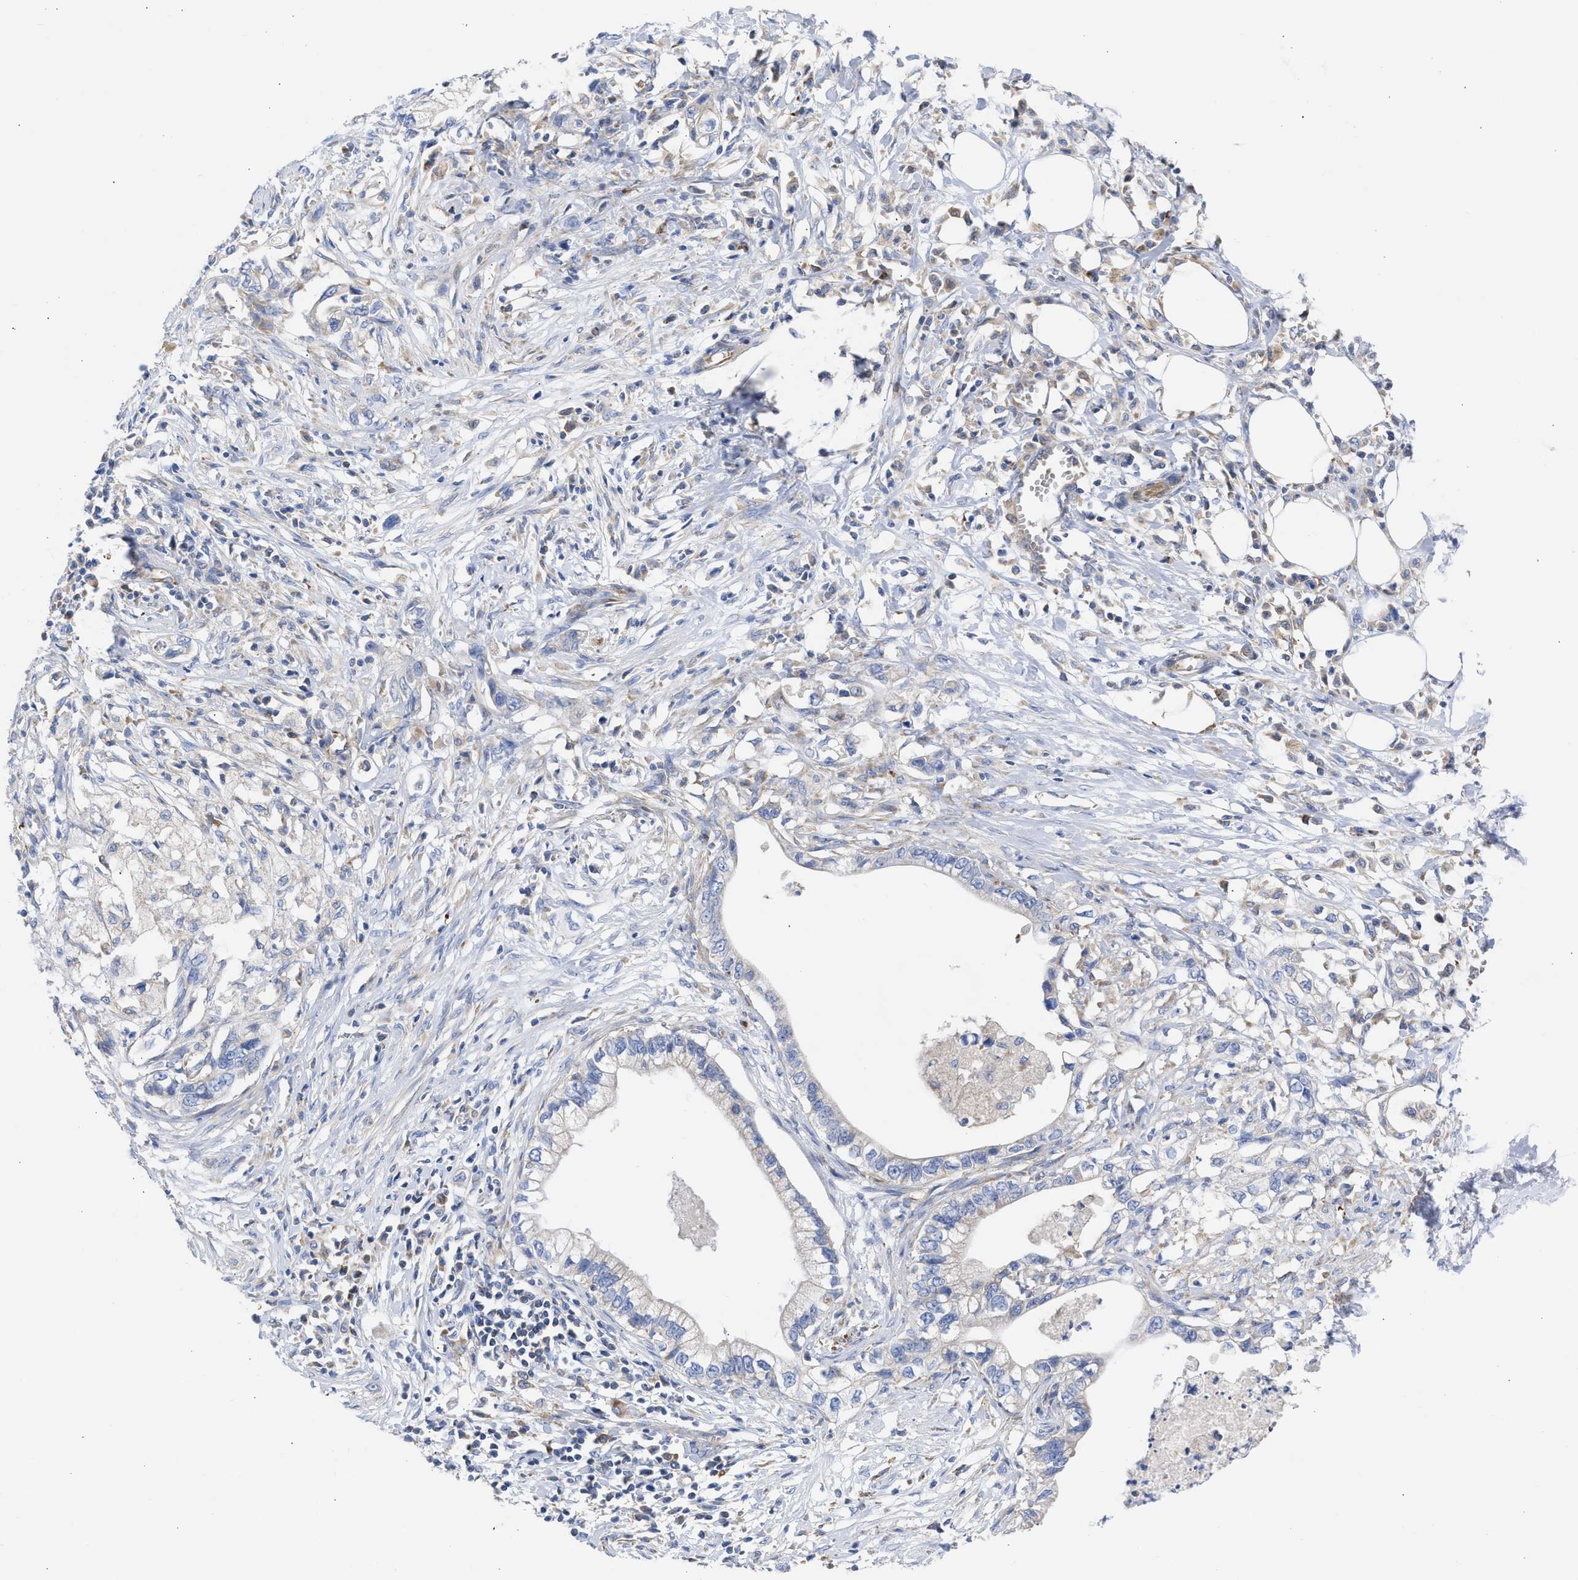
{"staining": {"intensity": "negative", "quantity": "none", "location": "none"}, "tissue": "pancreatic cancer", "cell_type": "Tumor cells", "image_type": "cancer", "snomed": [{"axis": "morphology", "description": "Adenocarcinoma, NOS"}, {"axis": "topography", "description": "Pancreas"}], "caption": "Immunohistochemistry (IHC) photomicrograph of neoplastic tissue: human pancreatic cancer stained with DAB (3,3'-diaminobenzidine) reveals no significant protein staining in tumor cells.", "gene": "BTG3", "patient": {"sex": "male", "age": 56}}